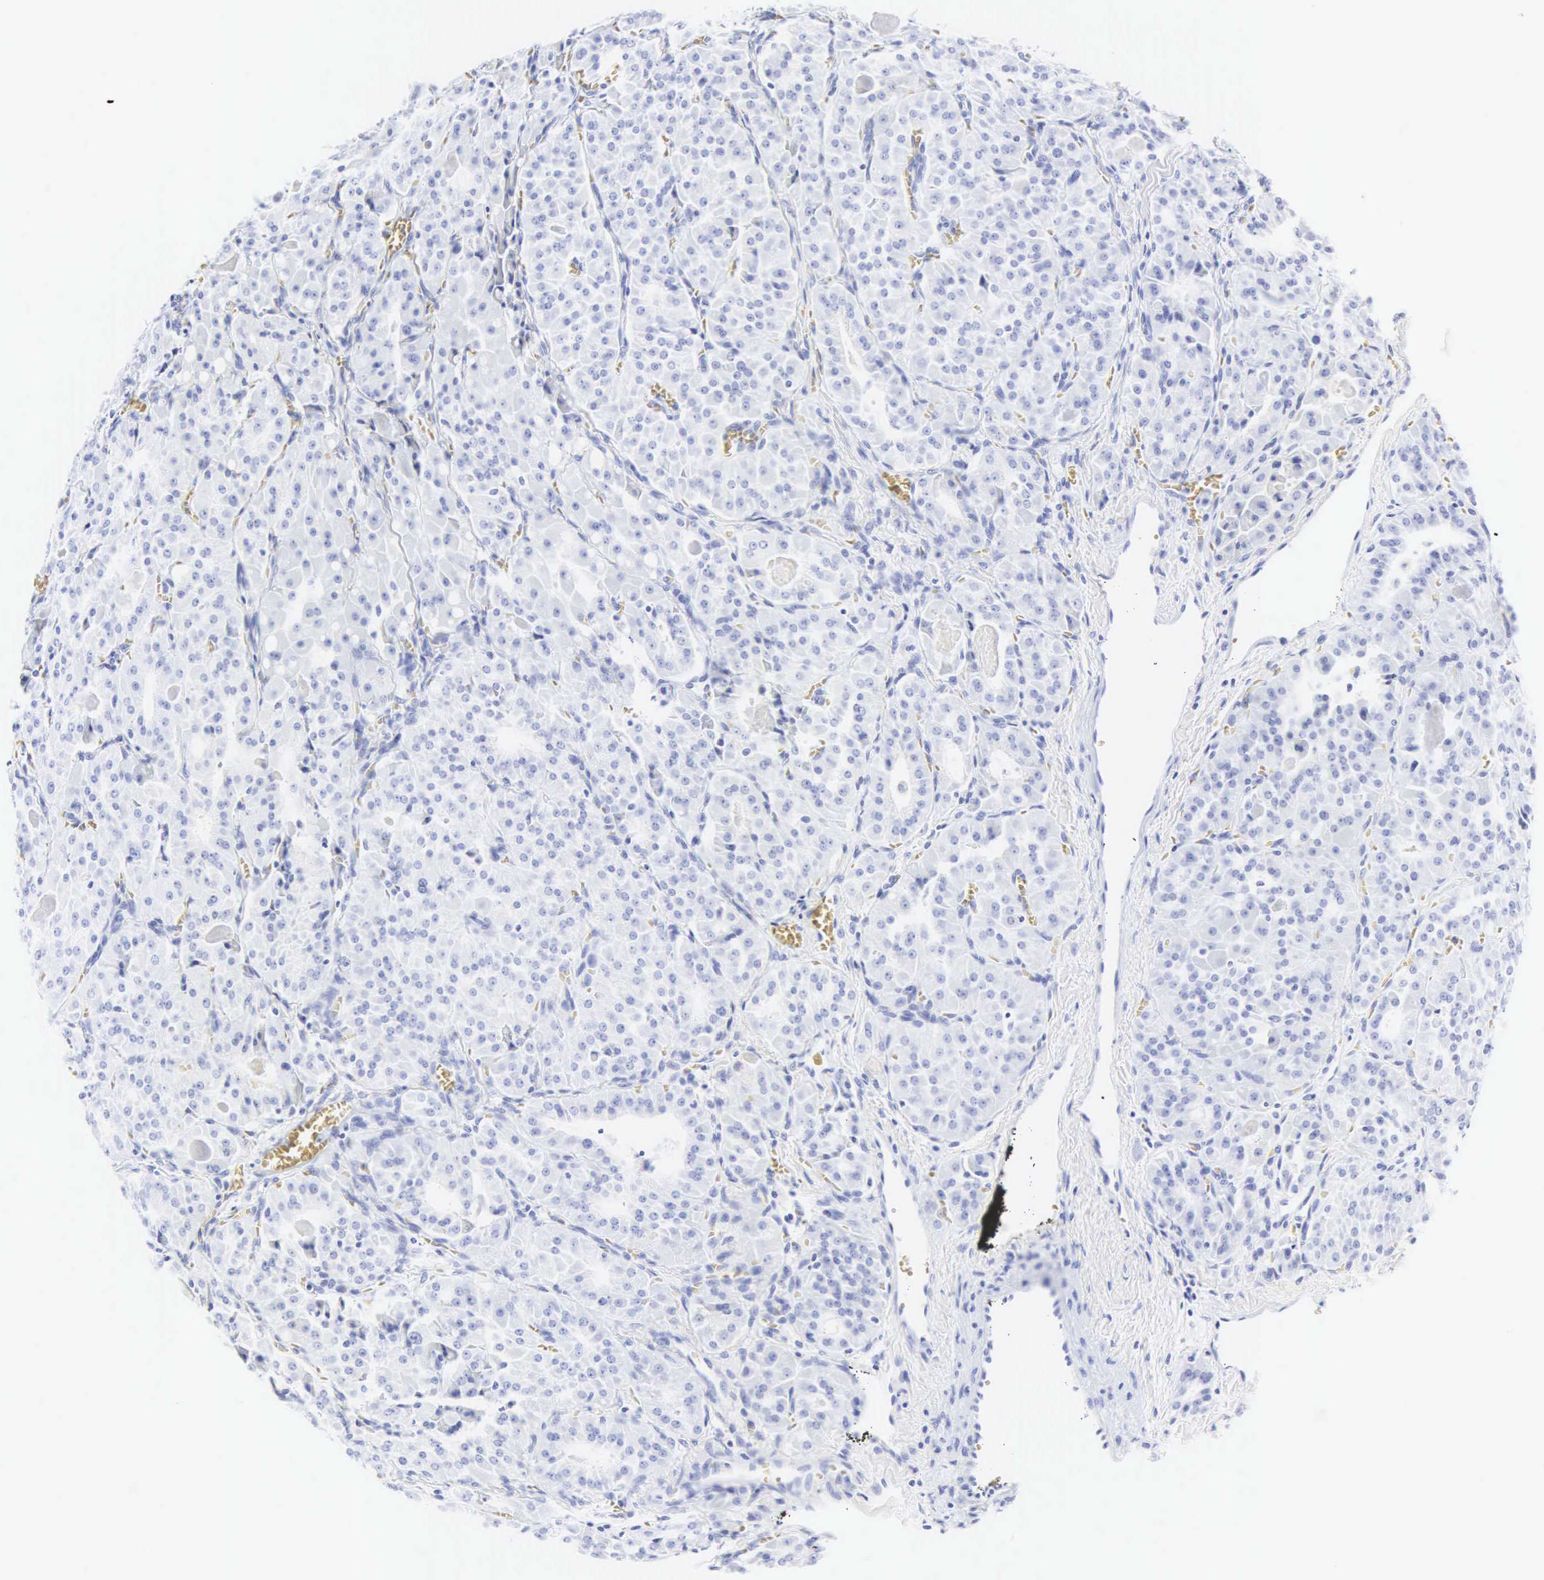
{"staining": {"intensity": "negative", "quantity": "none", "location": "none"}, "tissue": "thyroid cancer", "cell_type": "Tumor cells", "image_type": "cancer", "snomed": [{"axis": "morphology", "description": "Carcinoma, NOS"}, {"axis": "topography", "description": "Thyroid gland"}], "caption": "This is an immunohistochemistry (IHC) micrograph of thyroid carcinoma. There is no positivity in tumor cells.", "gene": "CGB3", "patient": {"sex": "male", "age": 76}}